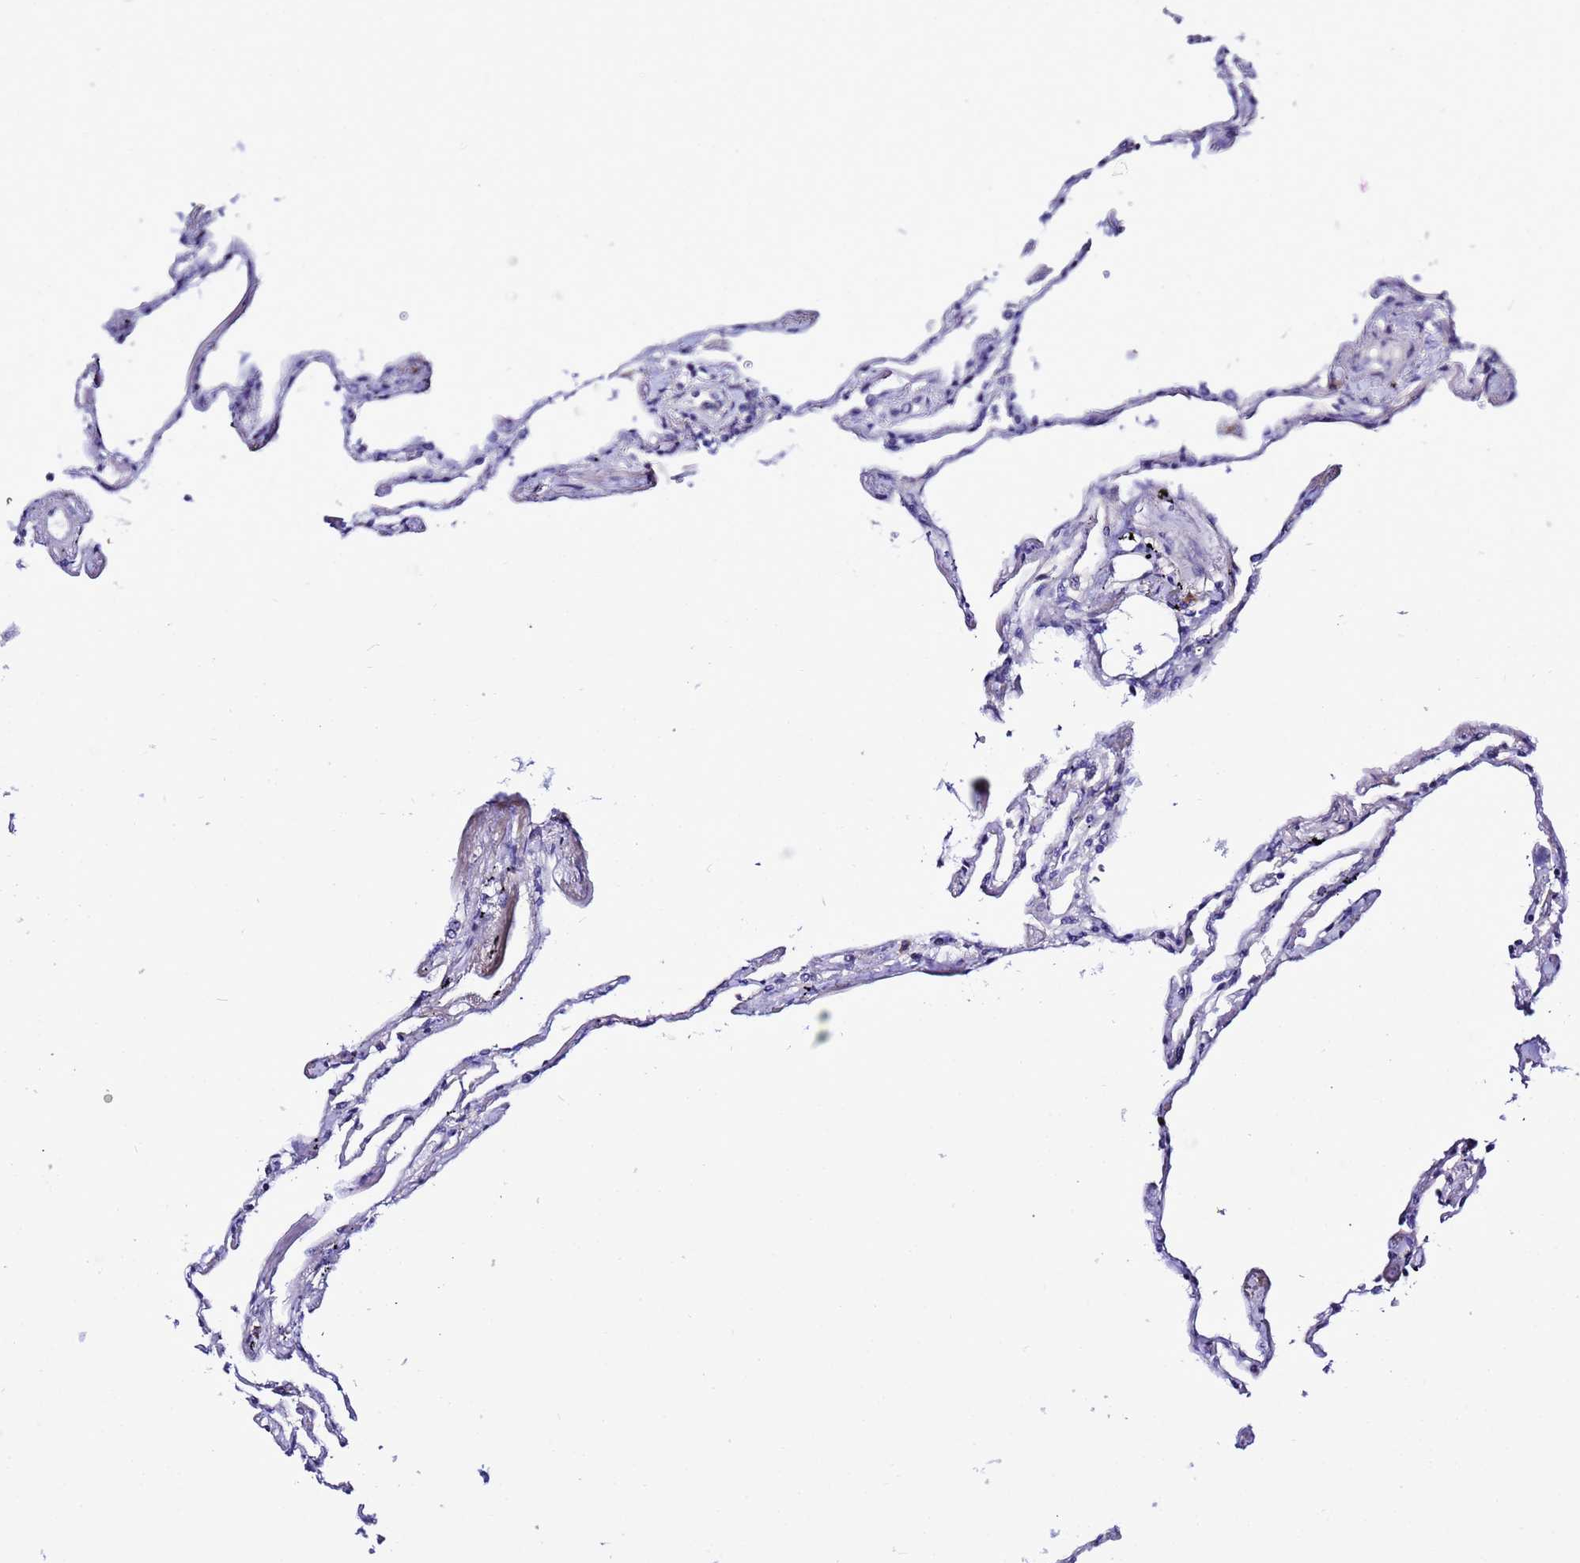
{"staining": {"intensity": "moderate", "quantity": "25%-75%", "location": "cytoplasmic/membranous"}, "tissue": "lung", "cell_type": "Alveolar cells", "image_type": "normal", "snomed": [{"axis": "morphology", "description": "Normal tissue, NOS"}, {"axis": "topography", "description": "Lung"}], "caption": "Moderate cytoplasmic/membranous protein staining is seen in approximately 25%-75% of alveolar cells in lung. (Brightfield microscopy of DAB IHC at high magnification).", "gene": "JRKL", "patient": {"sex": "female", "age": 67}}